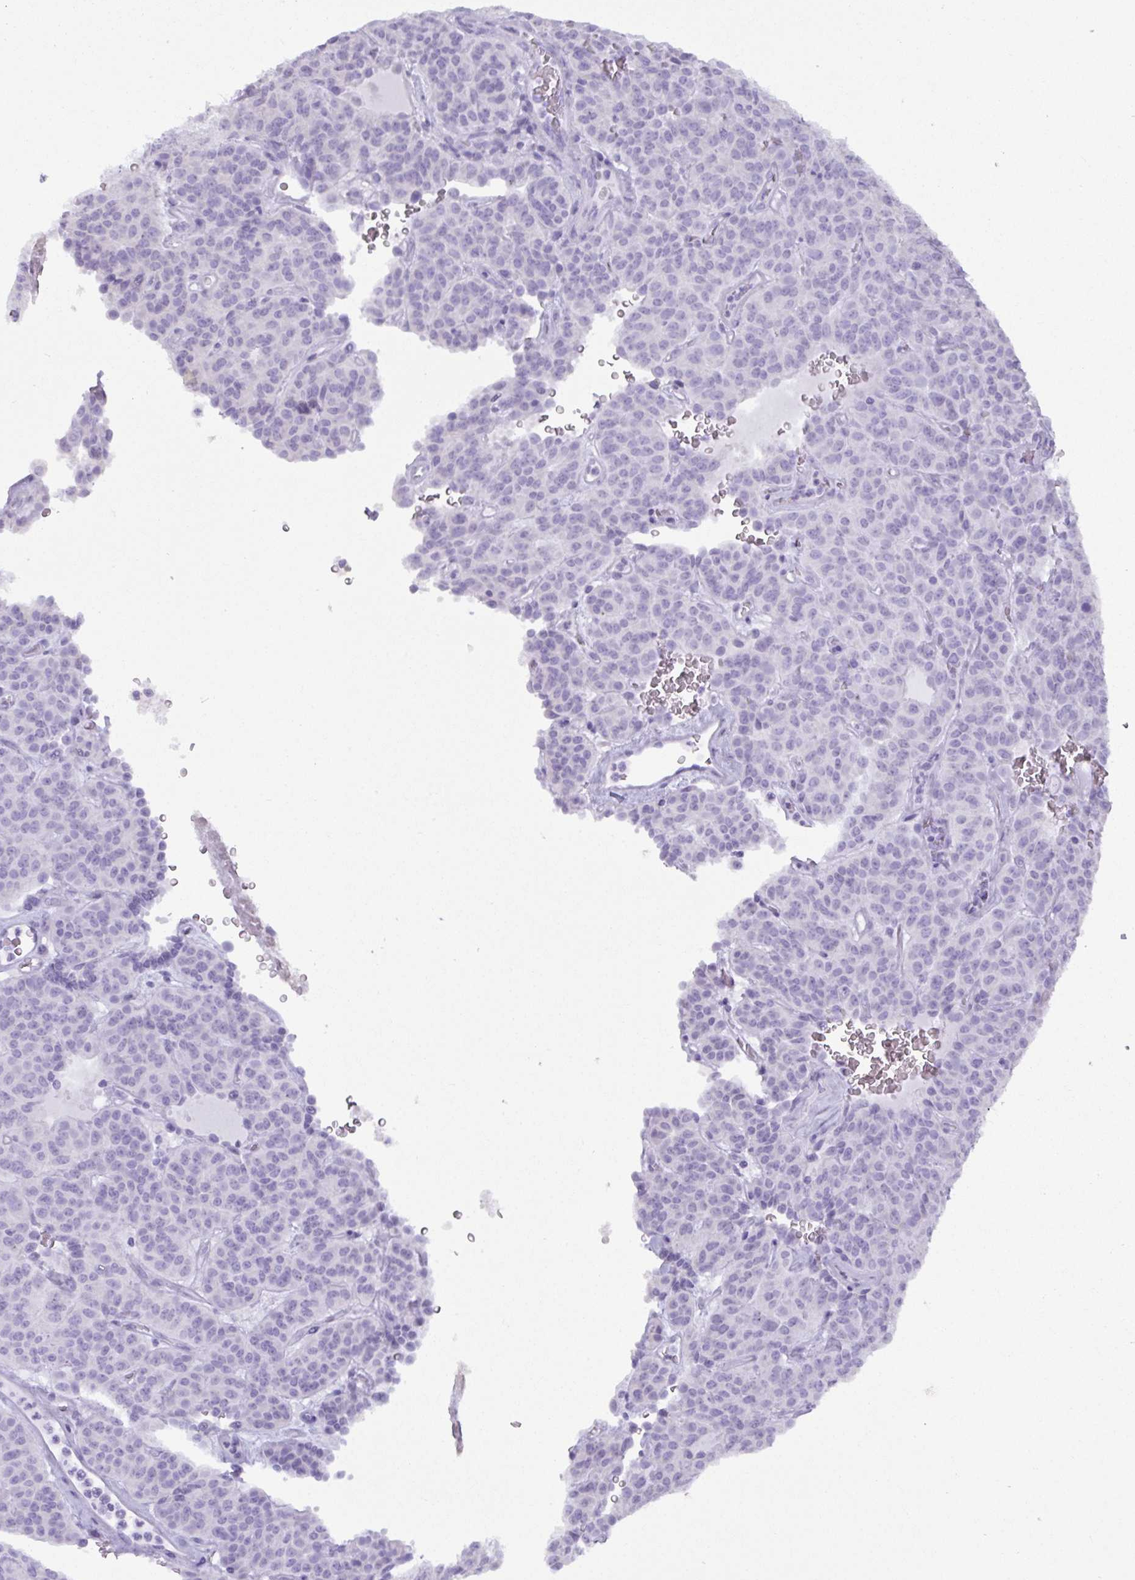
{"staining": {"intensity": "negative", "quantity": "none", "location": "none"}, "tissue": "carcinoid", "cell_type": "Tumor cells", "image_type": "cancer", "snomed": [{"axis": "morphology", "description": "Carcinoid, malignant, NOS"}, {"axis": "topography", "description": "Lung"}], "caption": "The photomicrograph demonstrates no staining of tumor cells in carcinoid.", "gene": "C4orf33", "patient": {"sex": "female", "age": 61}}